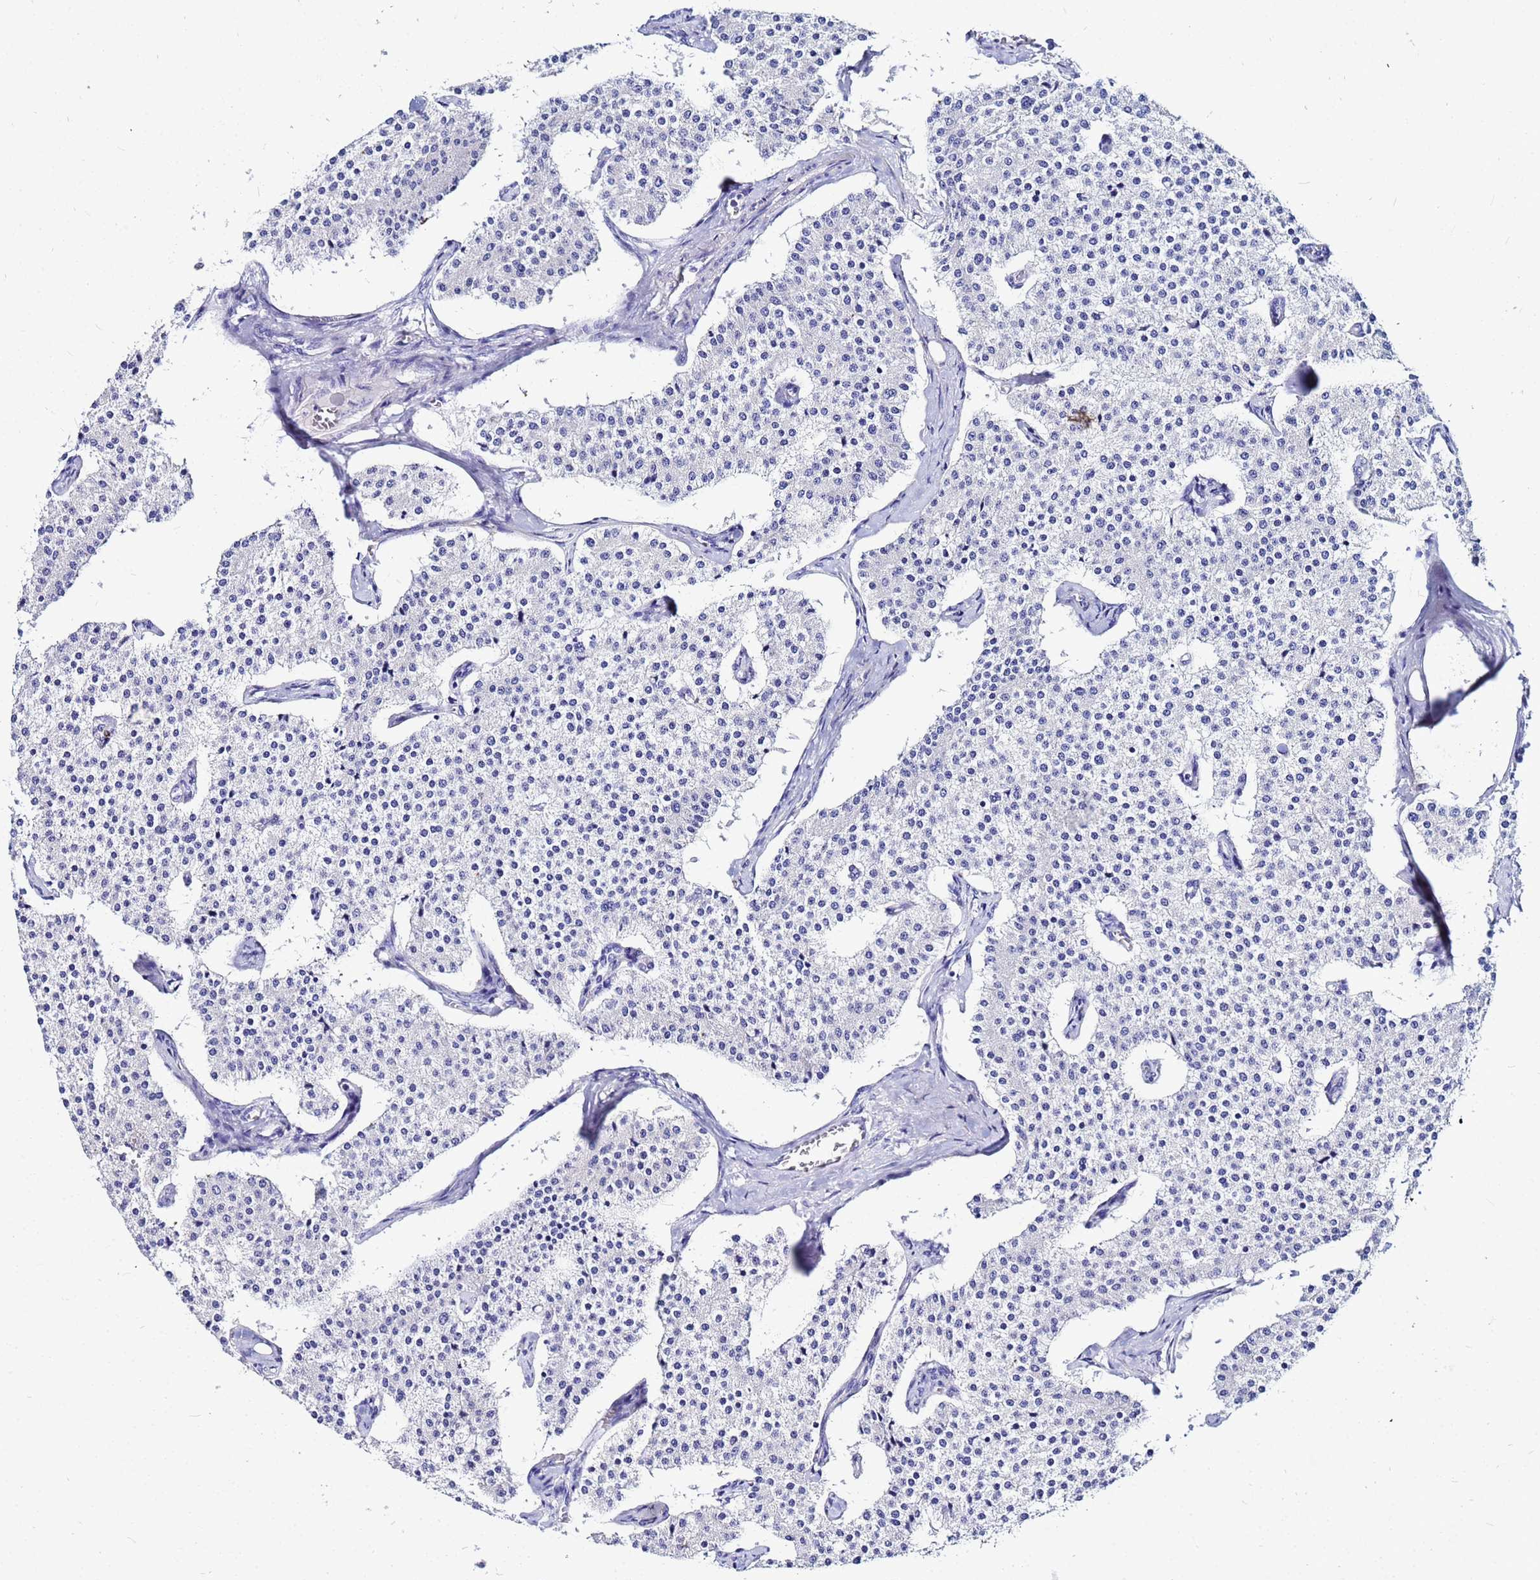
{"staining": {"intensity": "negative", "quantity": "none", "location": "none"}, "tissue": "carcinoid", "cell_type": "Tumor cells", "image_type": "cancer", "snomed": [{"axis": "morphology", "description": "Carcinoid, malignant, NOS"}, {"axis": "topography", "description": "Colon"}], "caption": "Carcinoid (malignant) was stained to show a protein in brown. There is no significant expression in tumor cells.", "gene": "PPP1R14C", "patient": {"sex": "female", "age": 52}}